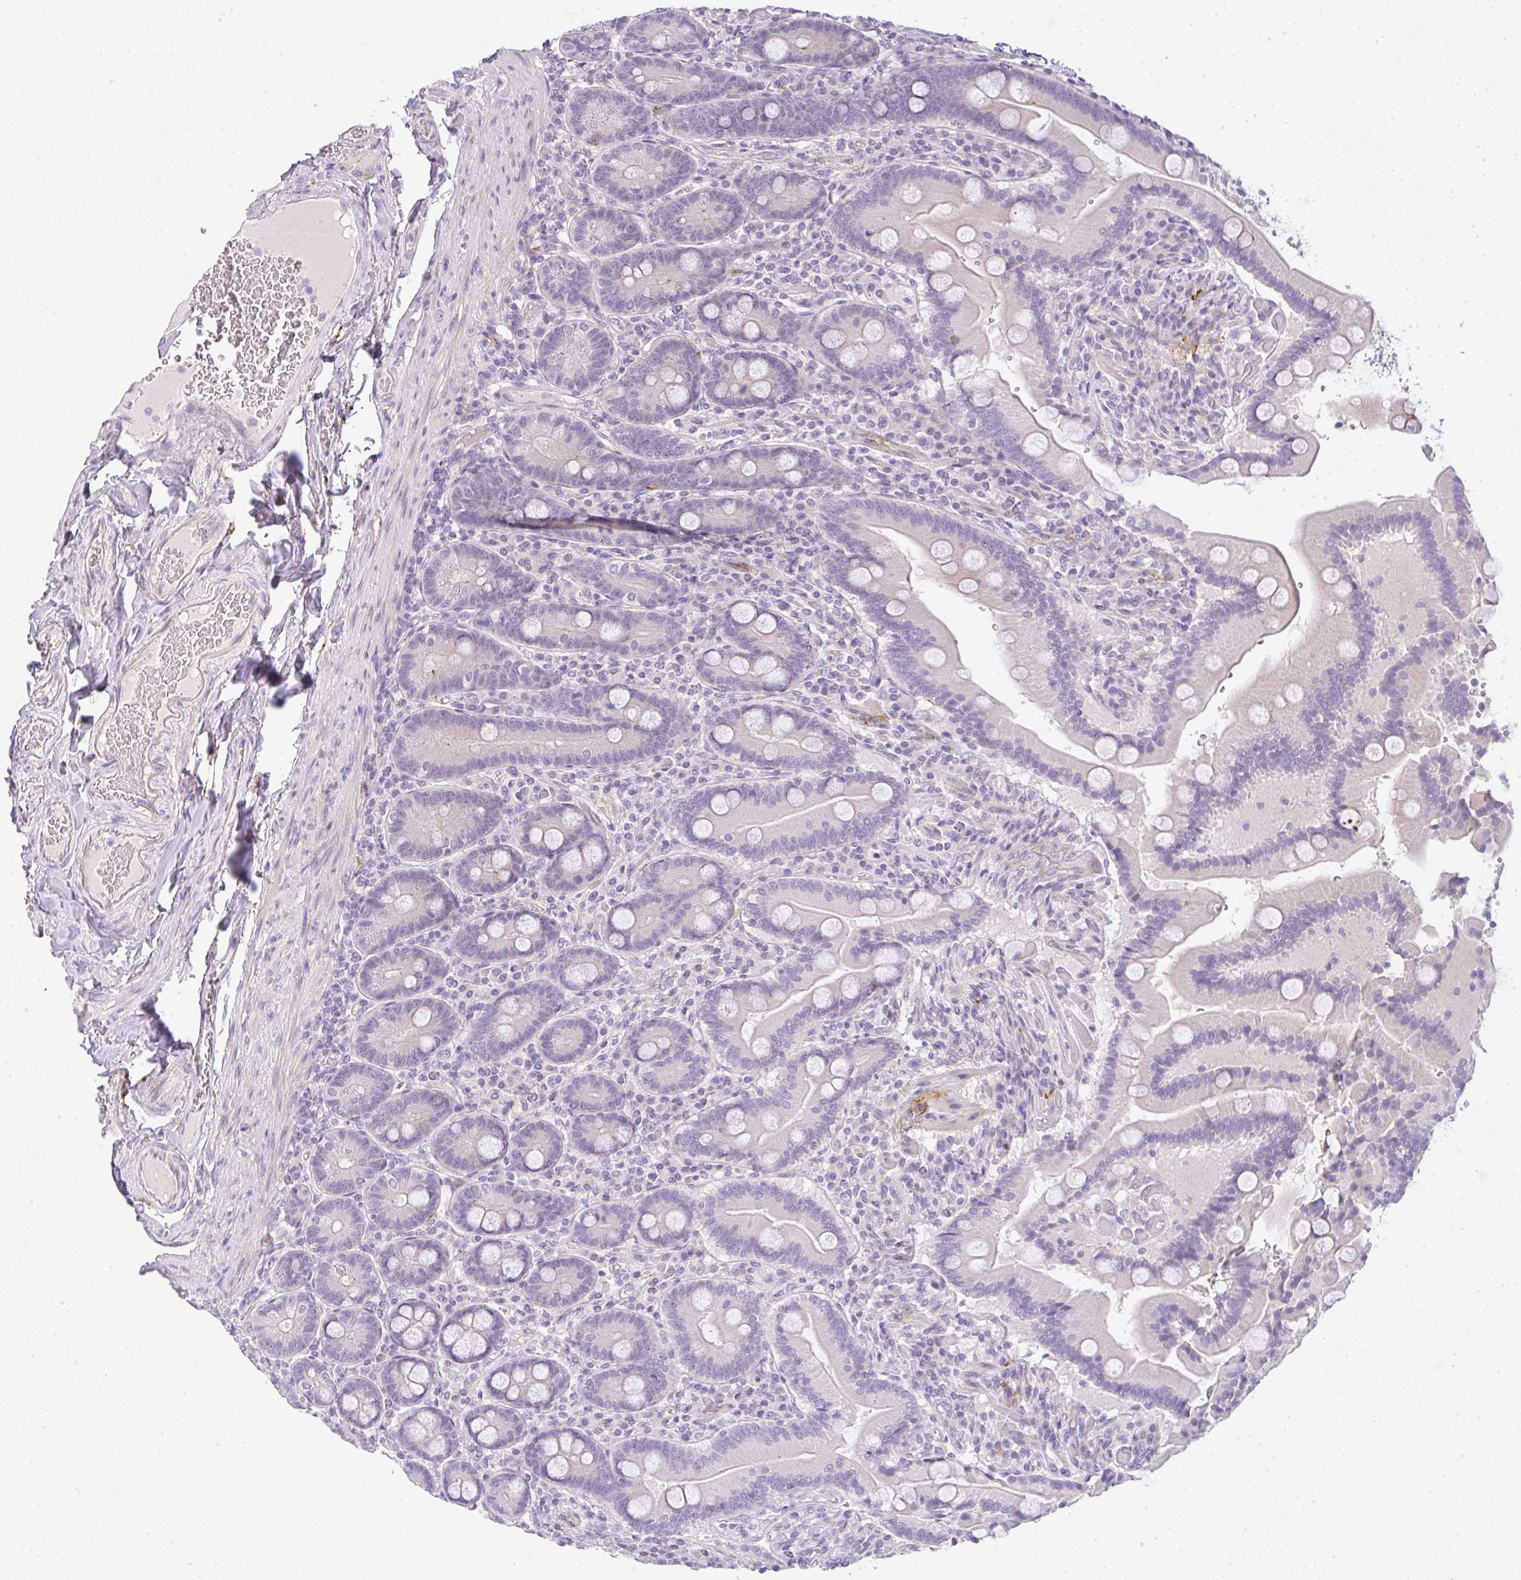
{"staining": {"intensity": "moderate", "quantity": "<25%", "location": "cytoplasmic/membranous"}, "tissue": "duodenum", "cell_type": "Glandular cells", "image_type": "normal", "snomed": [{"axis": "morphology", "description": "Normal tissue, NOS"}, {"axis": "topography", "description": "Duodenum"}], "caption": "Immunohistochemical staining of normal human duodenum demonstrates <25% levels of moderate cytoplasmic/membranous protein expression in approximately <25% of glandular cells. Using DAB (brown) and hematoxylin (blue) stains, captured at high magnification using brightfield microscopy.", "gene": "LPAR4", "patient": {"sex": "female", "age": 62}}